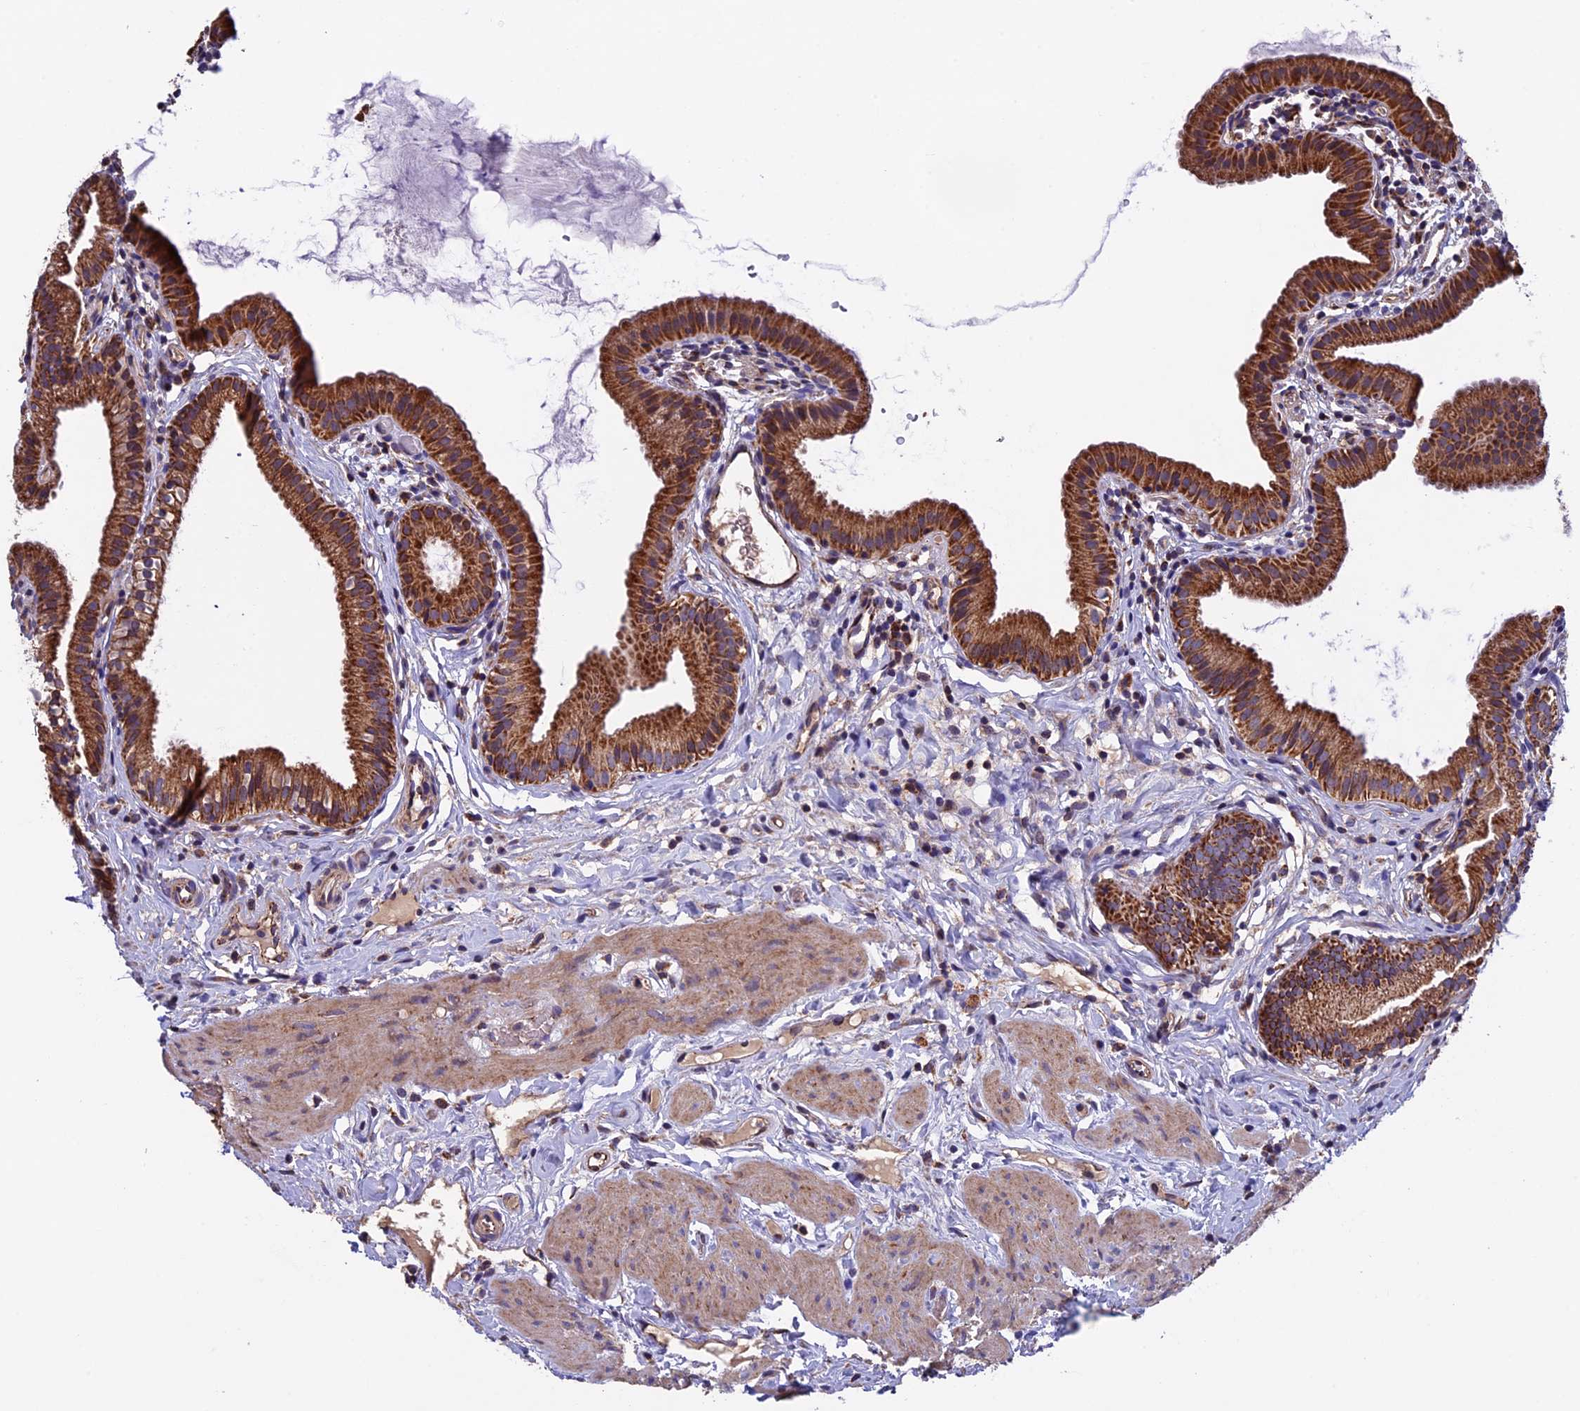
{"staining": {"intensity": "moderate", "quantity": ">75%", "location": "cytoplasmic/membranous"}, "tissue": "gallbladder", "cell_type": "Glandular cells", "image_type": "normal", "snomed": [{"axis": "morphology", "description": "Normal tissue, NOS"}, {"axis": "topography", "description": "Gallbladder"}], "caption": "The image exhibits immunohistochemical staining of normal gallbladder. There is moderate cytoplasmic/membranous staining is present in about >75% of glandular cells. (brown staining indicates protein expression, while blue staining denotes nuclei).", "gene": "RNF17", "patient": {"sex": "female", "age": 46}}